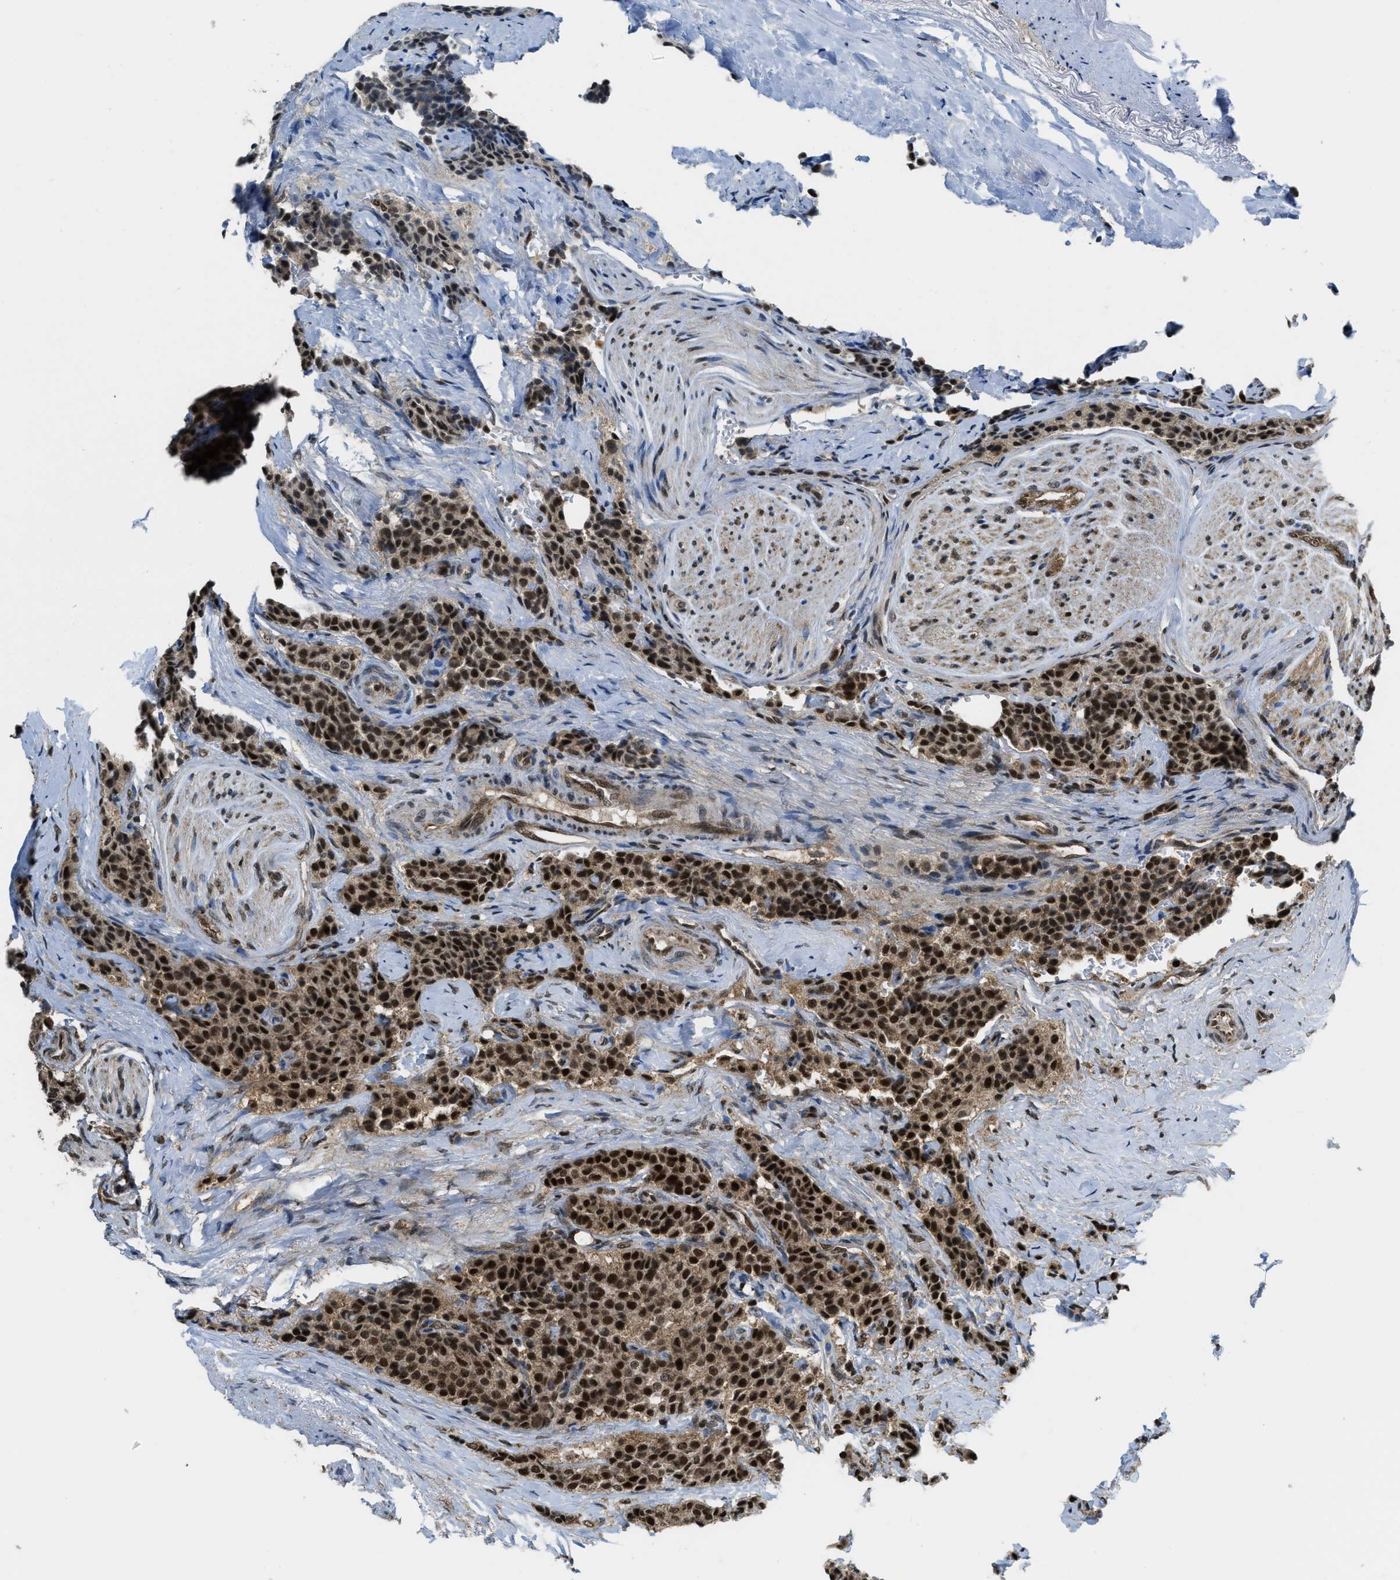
{"staining": {"intensity": "strong", "quantity": ">75%", "location": "nuclear"}, "tissue": "carcinoid", "cell_type": "Tumor cells", "image_type": "cancer", "snomed": [{"axis": "morphology", "description": "Carcinoid, malignant, NOS"}, {"axis": "topography", "description": "Colon"}], "caption": "DAB (3,3'-diaminobenzidine) immunohistochemical staining of human carcinoid reveals strong nuclear protein expression in approximately >75% of tumor cells. Nuclei are stained in blue.", "gene": "TNPO1", "patient": {"sex": "female", "age": 61}}